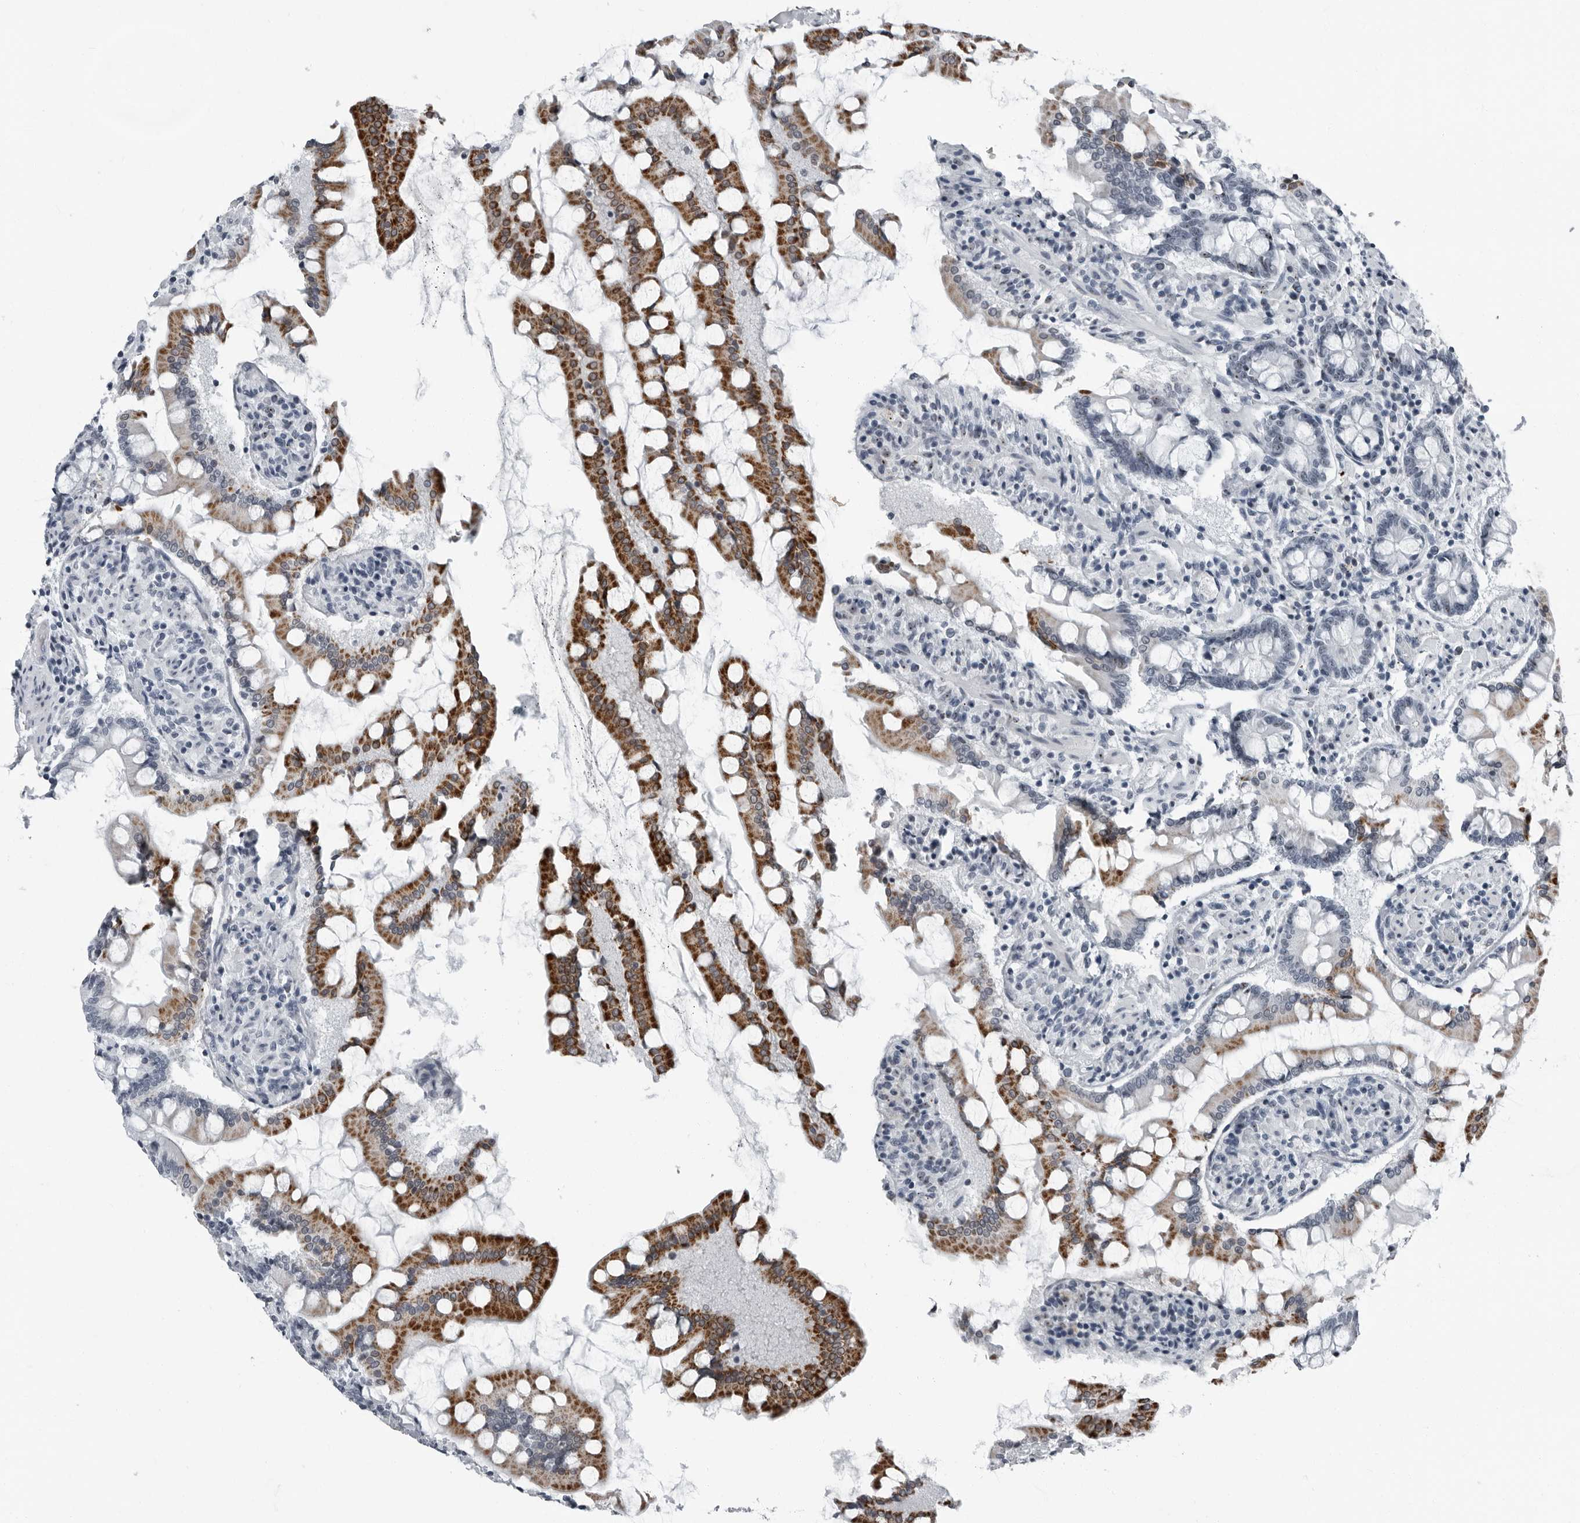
{"staining": {"intensity": "strong", "quantity": ">75%", "location": "cytoplasmic/membranous"}, "tissue": "small intestine", "cell_type": "Glandular cells", "image_type": "normal", "snomed": [{"axis": "morphology", "description": "Normal tissue, NOS"}, {"axis": "topography", "description": "Small intestine"}], "caption": "DAB immunohistochemical staining of normal human small intestine displays strong cytoplasmic/membranous protein staining in approximately >75% of glandular cells.", "gene": "PDCD11", "patient": {"sex": "male", "age": 41}}